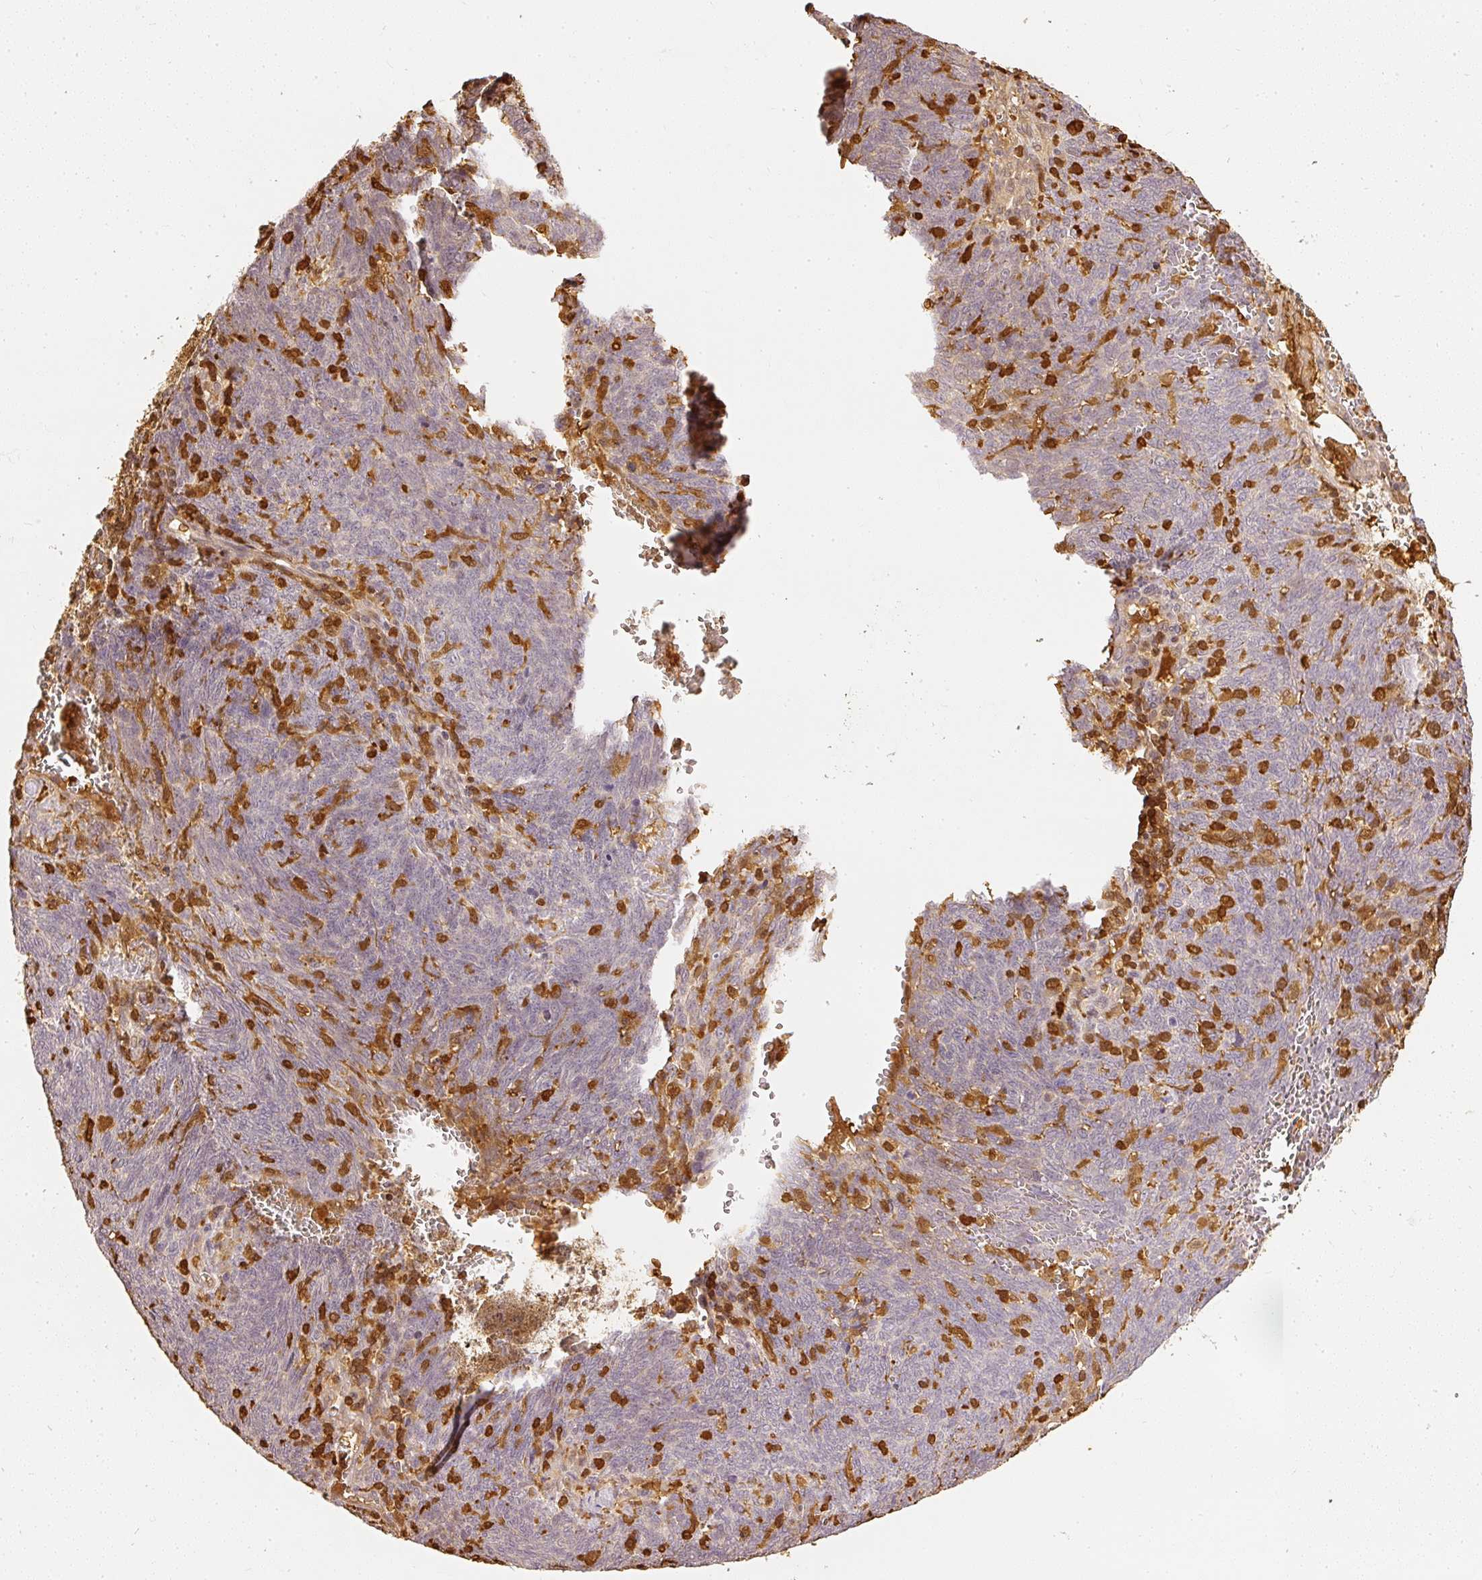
{"staining": {"intensity": "negative", "quantity": "none", "location": "none"}, "tissue": "lung cancer", "cell_type": "Tumor cells", "image_type": "cancer", "snomed": [{"axis": "morphology", "description": "Squamous cell carcinoma, NOS"}, {"axis": "topography", "description": "Lung"}], "caption": "Immunohistochemistry histopathology image of neoplastic tissue: human squamous cell carcinoma (lung) stained with DAB demonstrates no significant protein staining in tumor cells. Nuclei are stained in blue.", "gene": "PFN1", "patient": {"sex": "female", "age": 72}}